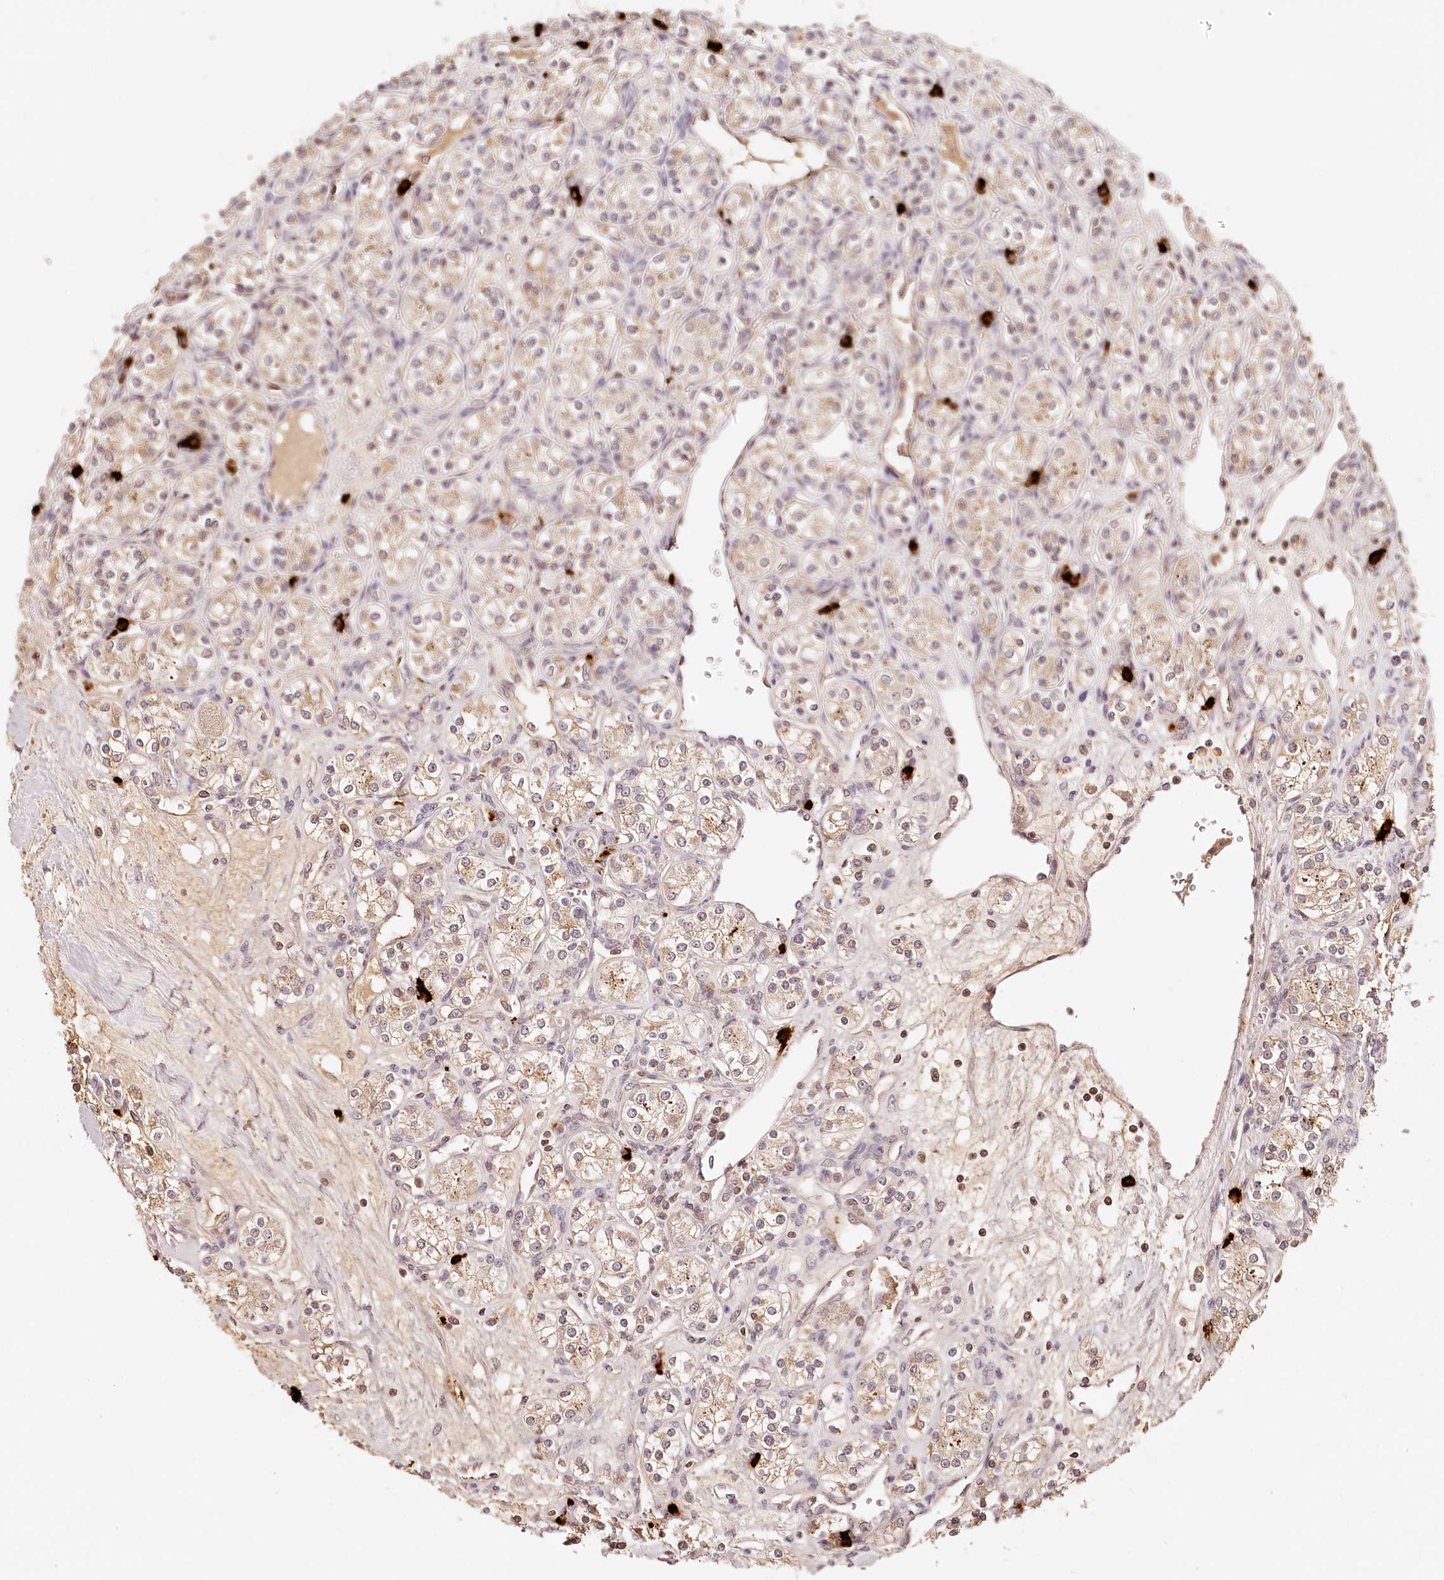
{"staining": {"intensity": "weak", "quantity": "25%-75%", "location": "cytoplasmic/membranous"}, "tissue": "renal cancer", "cell_type": "Tumor cells", "image_type": "cancer", "snomed": [{"axis": "morphology", "description": "Adenocarcinoma, NOS"}, {"axis": "topography", "description": "Kidney"}], "caption": "High-magnification brightfield microscopy of renal adenocarcinoma stained with DAB (brown) and counterstained with hematoxylin (blue). tumor cells exhibit weak cytoplasmic/membranous expression is present in approximately25%-75% of cells.", "gene": "SYNGR1", "patient": {"sex": "male", "age": 77}}